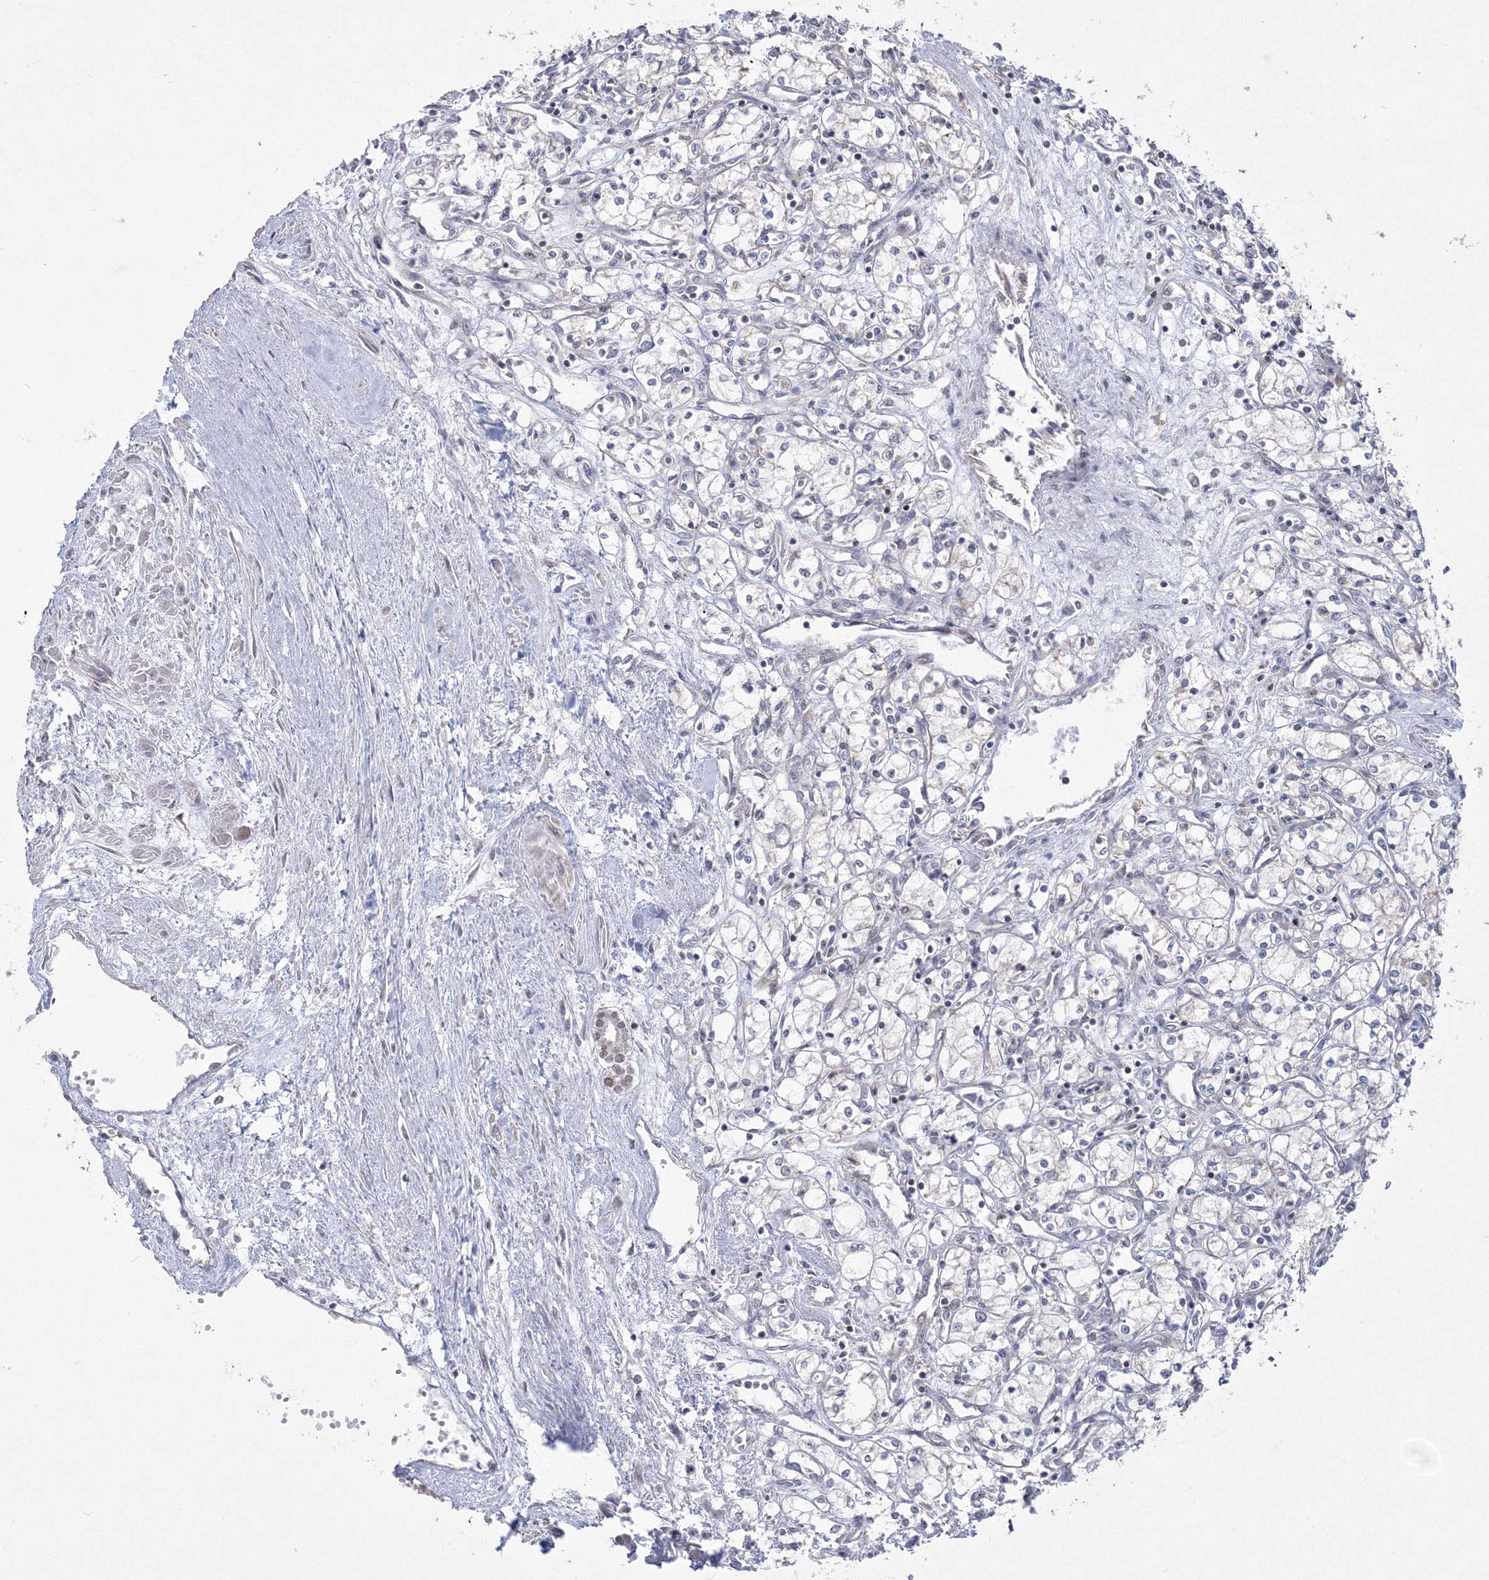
{"staining": {"intensity": "negative", "quantity": "none", "location": "none"}, "tissue": "renal cancer", "cell_type": "Tumor cells", "image_type": "cancer", "snomed": [{"axis": "morphology", "description": "Adenocarcinoma, NOS"}, {"axis": "topography", "description": "Kidney"}], "caption": "Human renal adenocarcinoma stained for a protein using immunohistochemistry exhibits no expression in tumor cells.", "gene": "GRSF1", "patient": {"sex": "male", "age": 59}}